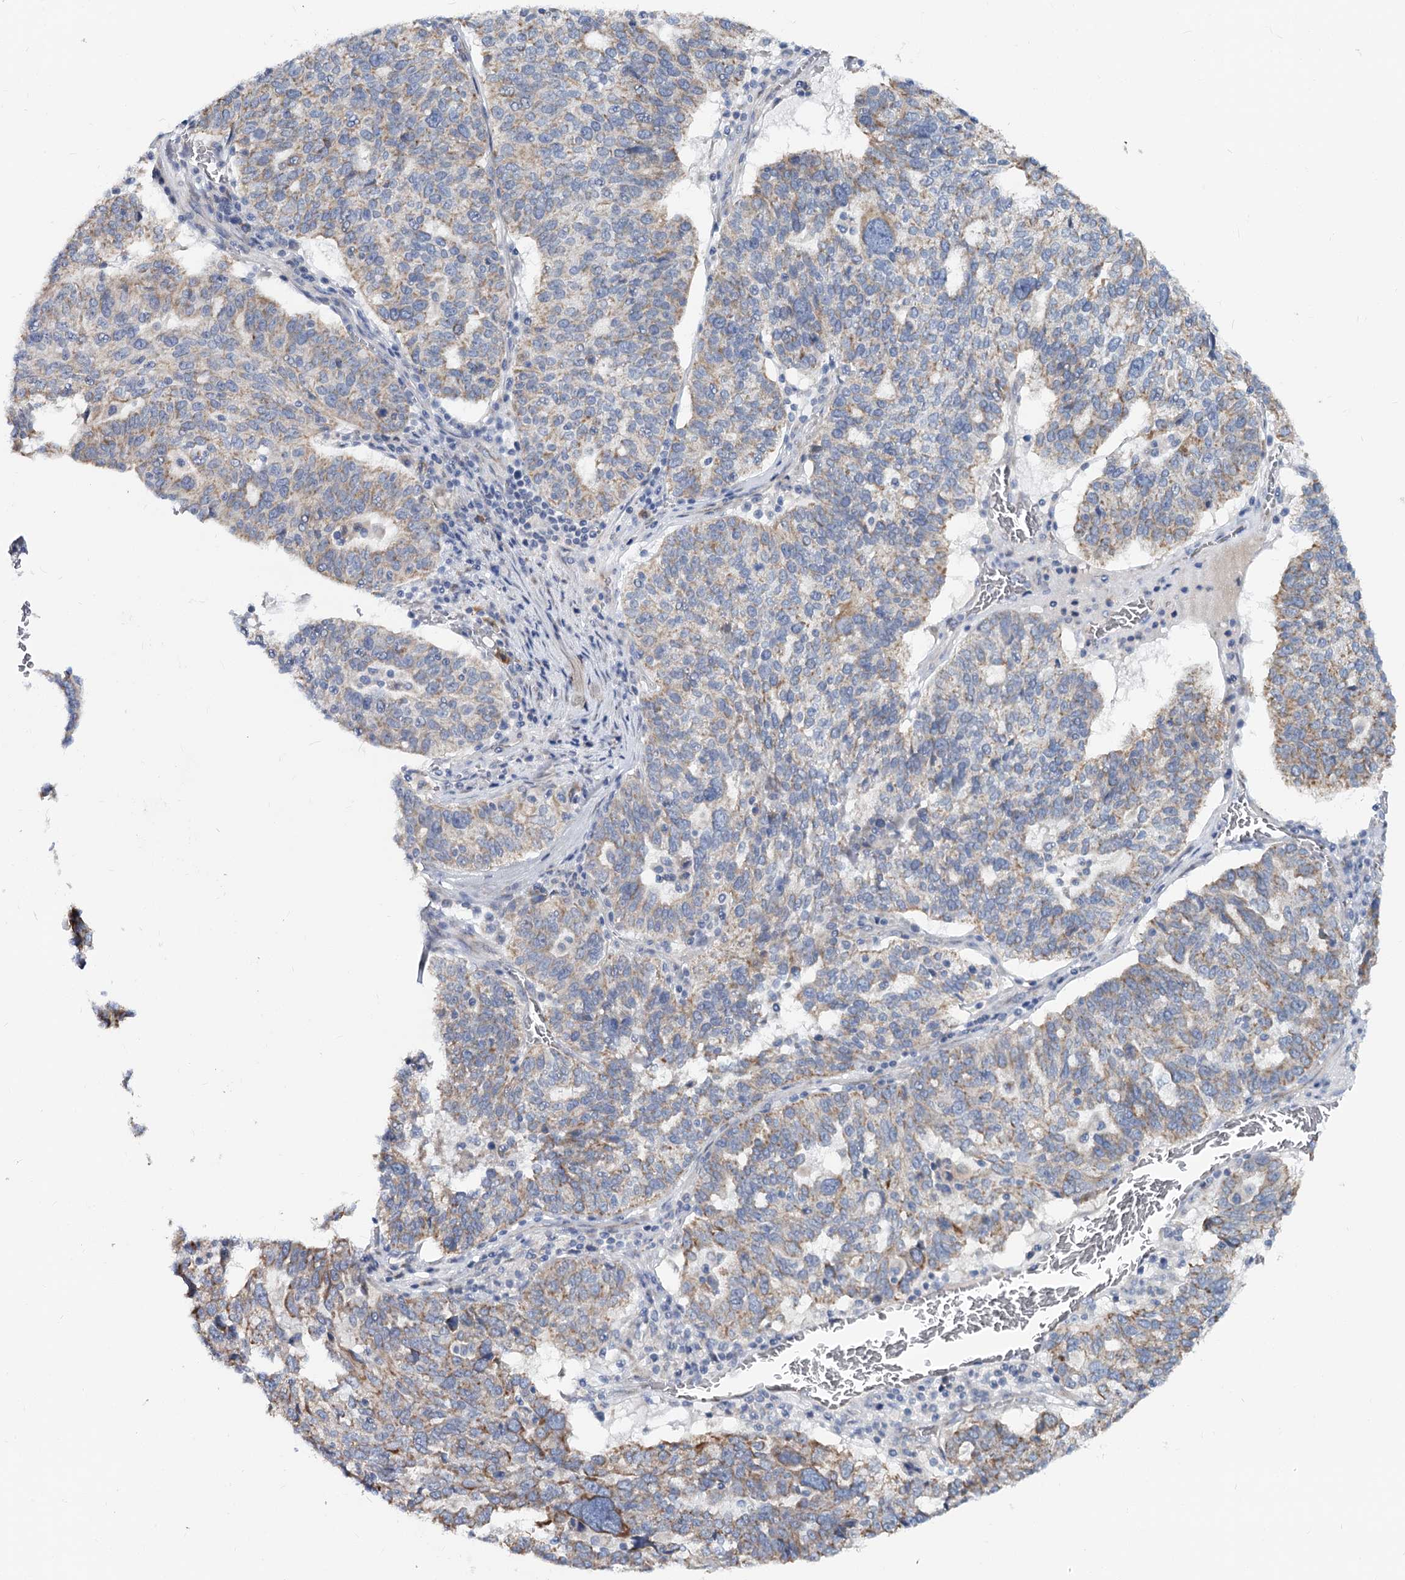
{"staining": {"intensity": "moderate", "quantity": "25%-75%", "location": "cytoplasmic/membranous"}, "tissue": "ovarian cancer", "cell_type": "Tumor cells", "image_type": "cancer", "snomed": [{"axis": "morphology", "description": "Cystadenocarcinoma, serous, NOS"}, {"axis": "topography", "description": "Ovary"}], "caption": "Immunohistochemistry (IHC) of serous cystadenocarcinoma (ovarian) demonstrates medium levels of moderate cytoplasmic/membranous positivity in about 25%-75% of tumor cells.", "gene": "CIB4", "patient": {"sex": "female", "age": 59}}